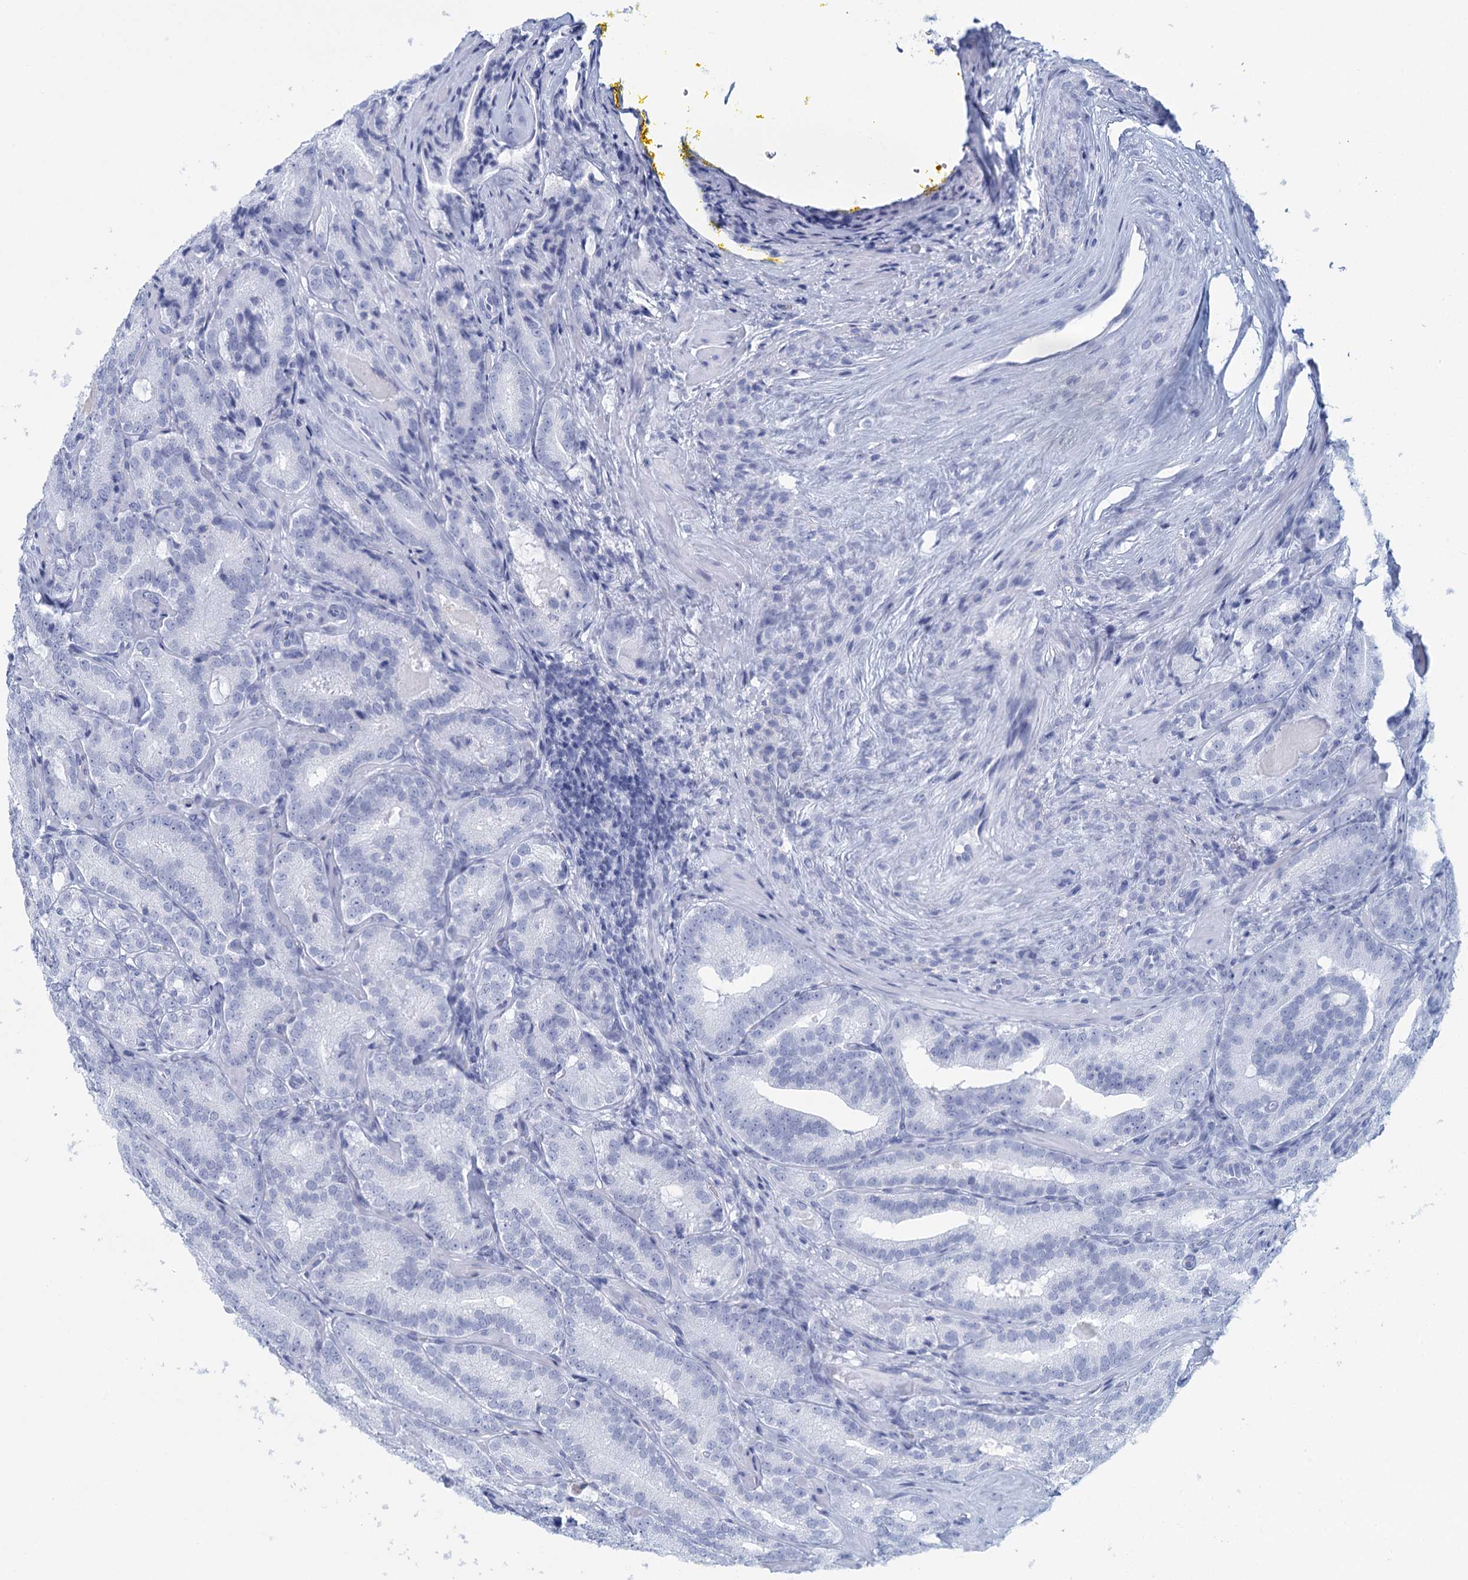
{"staining": {"intensity": "negative", "quantity": "none", "location": "none"}, "tissue": "prostate cancer", "cell_type": "Tumor cells", "image_type": "cancer", "snomed": [{"axis": "morphology", "description": "Adenocarcinoma, High grade"}, {"axis": "topography", "description": "Prostate"}], "caption": "Protein analysis of prostate adenocarcinoma (high-grade) exhibits no significant positivity in tumor cells.", "gene": "HES2", "patient": {"sex": "male", "age": 57}}